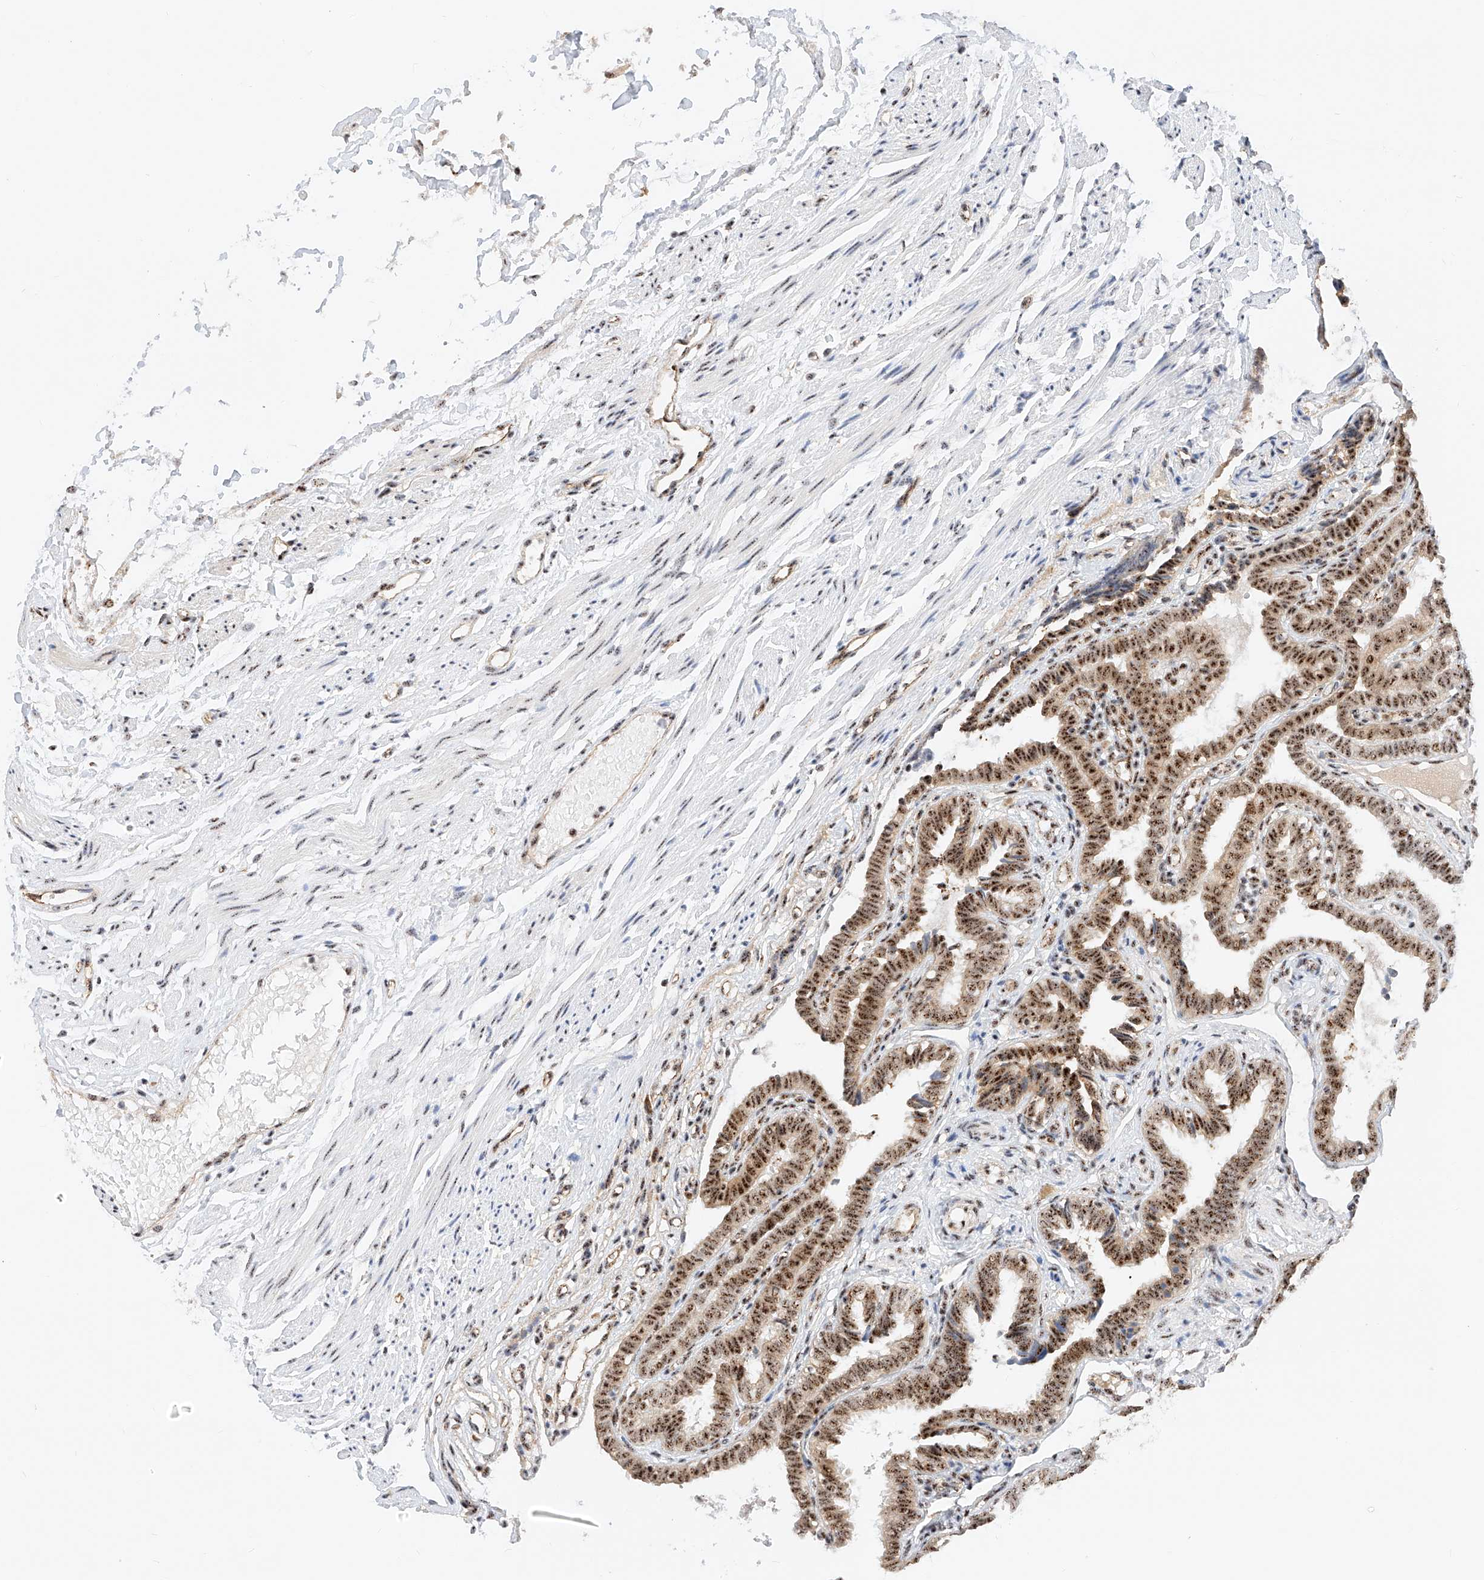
{"staining": {"intensity": "strong", "quantity": ">75%", "location": "nuclear"}, "tissue": "fallopian tube", "cell_type": "Glandular cells", "image_type": "normal", "snomed": [{"axis": "morphology", "description": "Normal tissue, NOS"}, {"axis": "topography", "description": "Fallopian tube"}], "caption": "Immunohistochemical staining of normal fallopian tube demonstrates strong nuclear protein expression in approximately >75% of glandular cells. The staining was performed using DAB (3,3'-diaminobenzidine) to visualize the protein expression in brown, while the nuclei were stained in blue with hematoxylin (Magnification: 20x).", "gene": "ATXN7L2", "patient": {"sex": "female", "age": 39}}